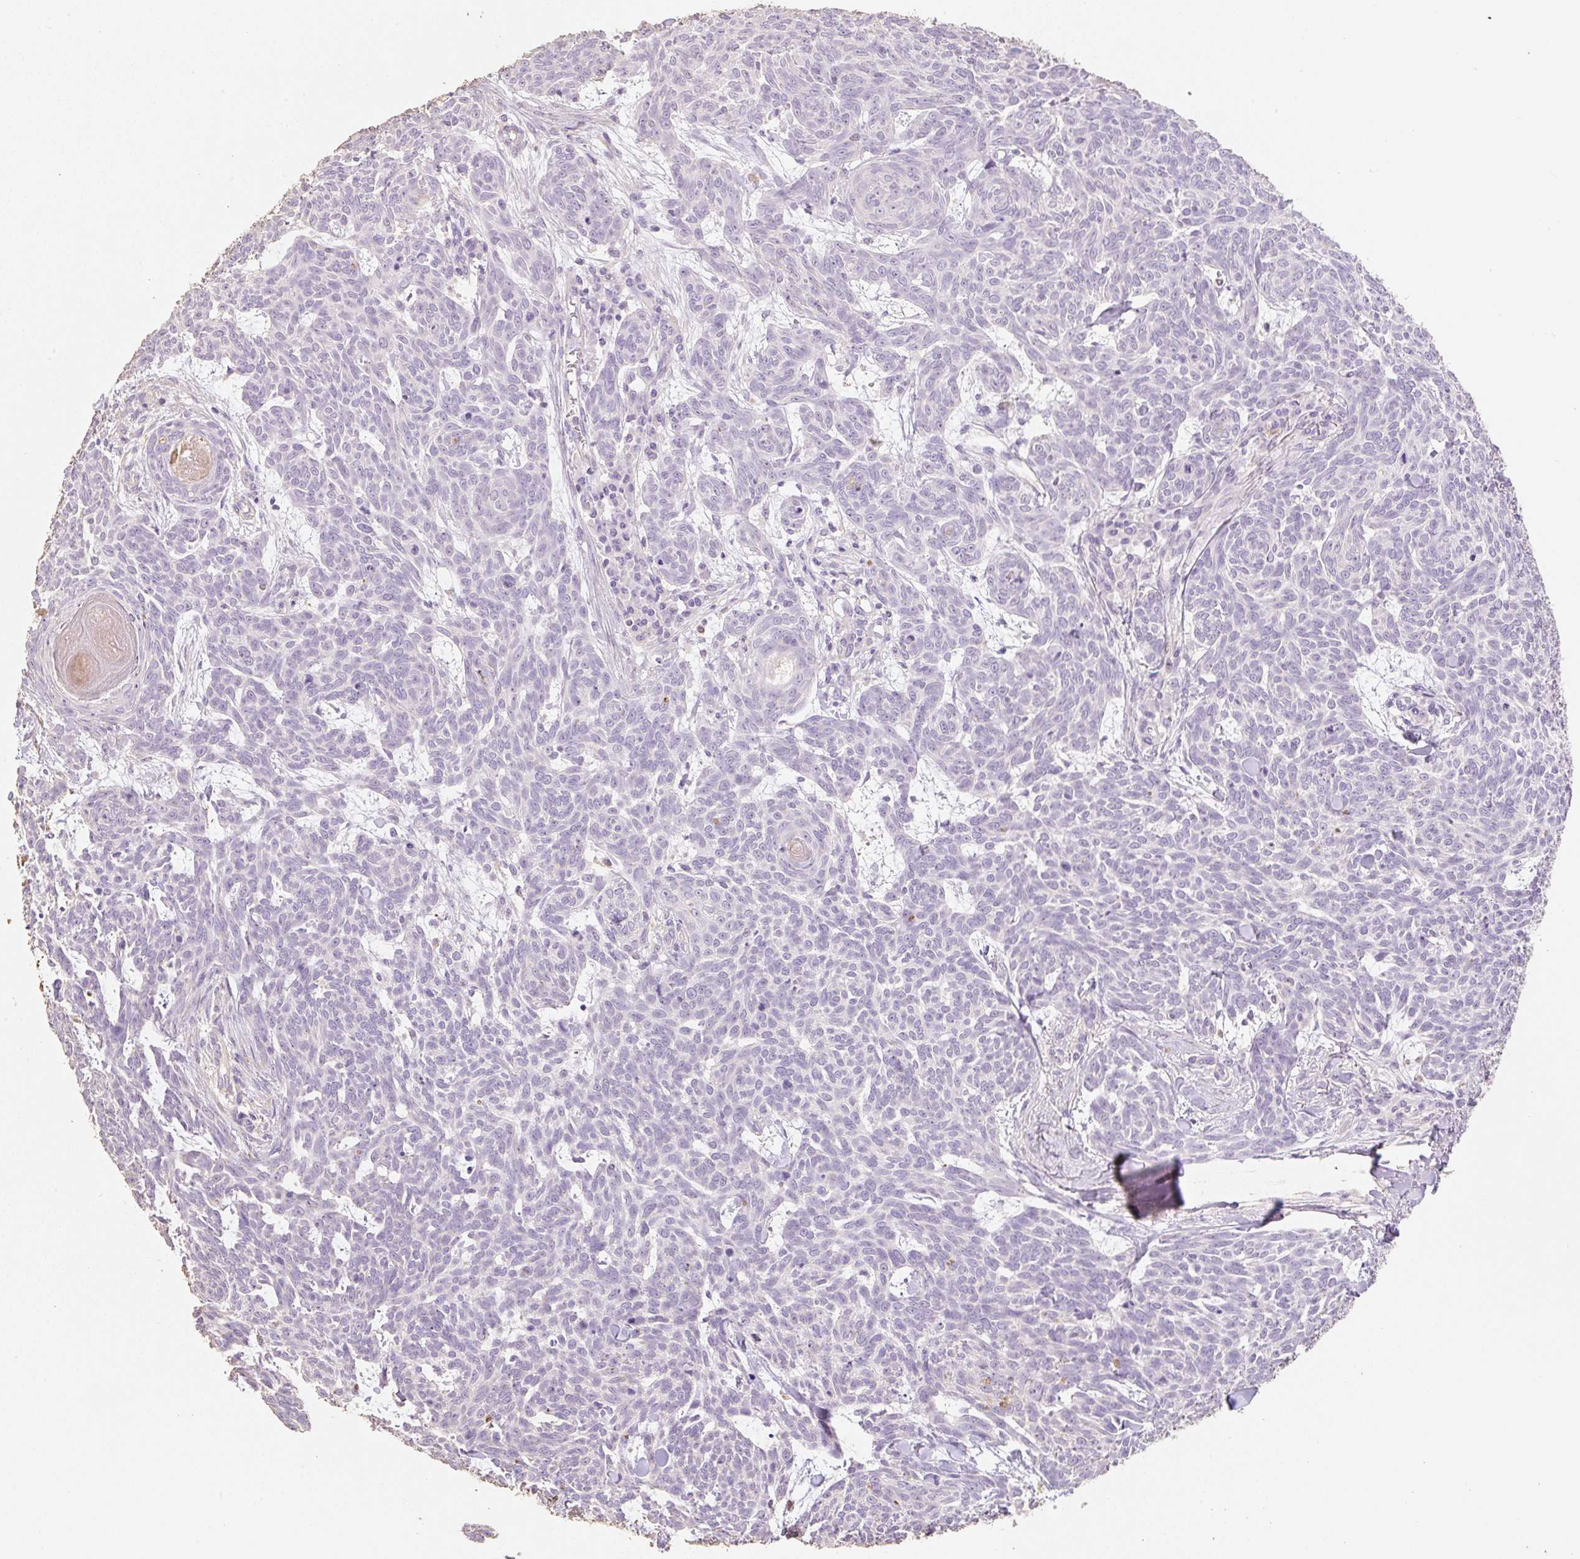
{"staining": {"intensity": "negative", "quantity": "none", "location": "none"}, "tissue": "skin cancer", "cell_type": "Tumor cells", "image_type": "cancer", "snomed": [{"axis": "morphology", "description": "Basal cell carcinoma"}, {"axis": "topography", "description": "Skin"}], "caption": "A high-resolution image shows immunohistochemistry staining of skin cancer, which displays no significant positivity in tumor cells.", "gene": "MBOAT7", "patient": {"sex": "female", "age": 93}}